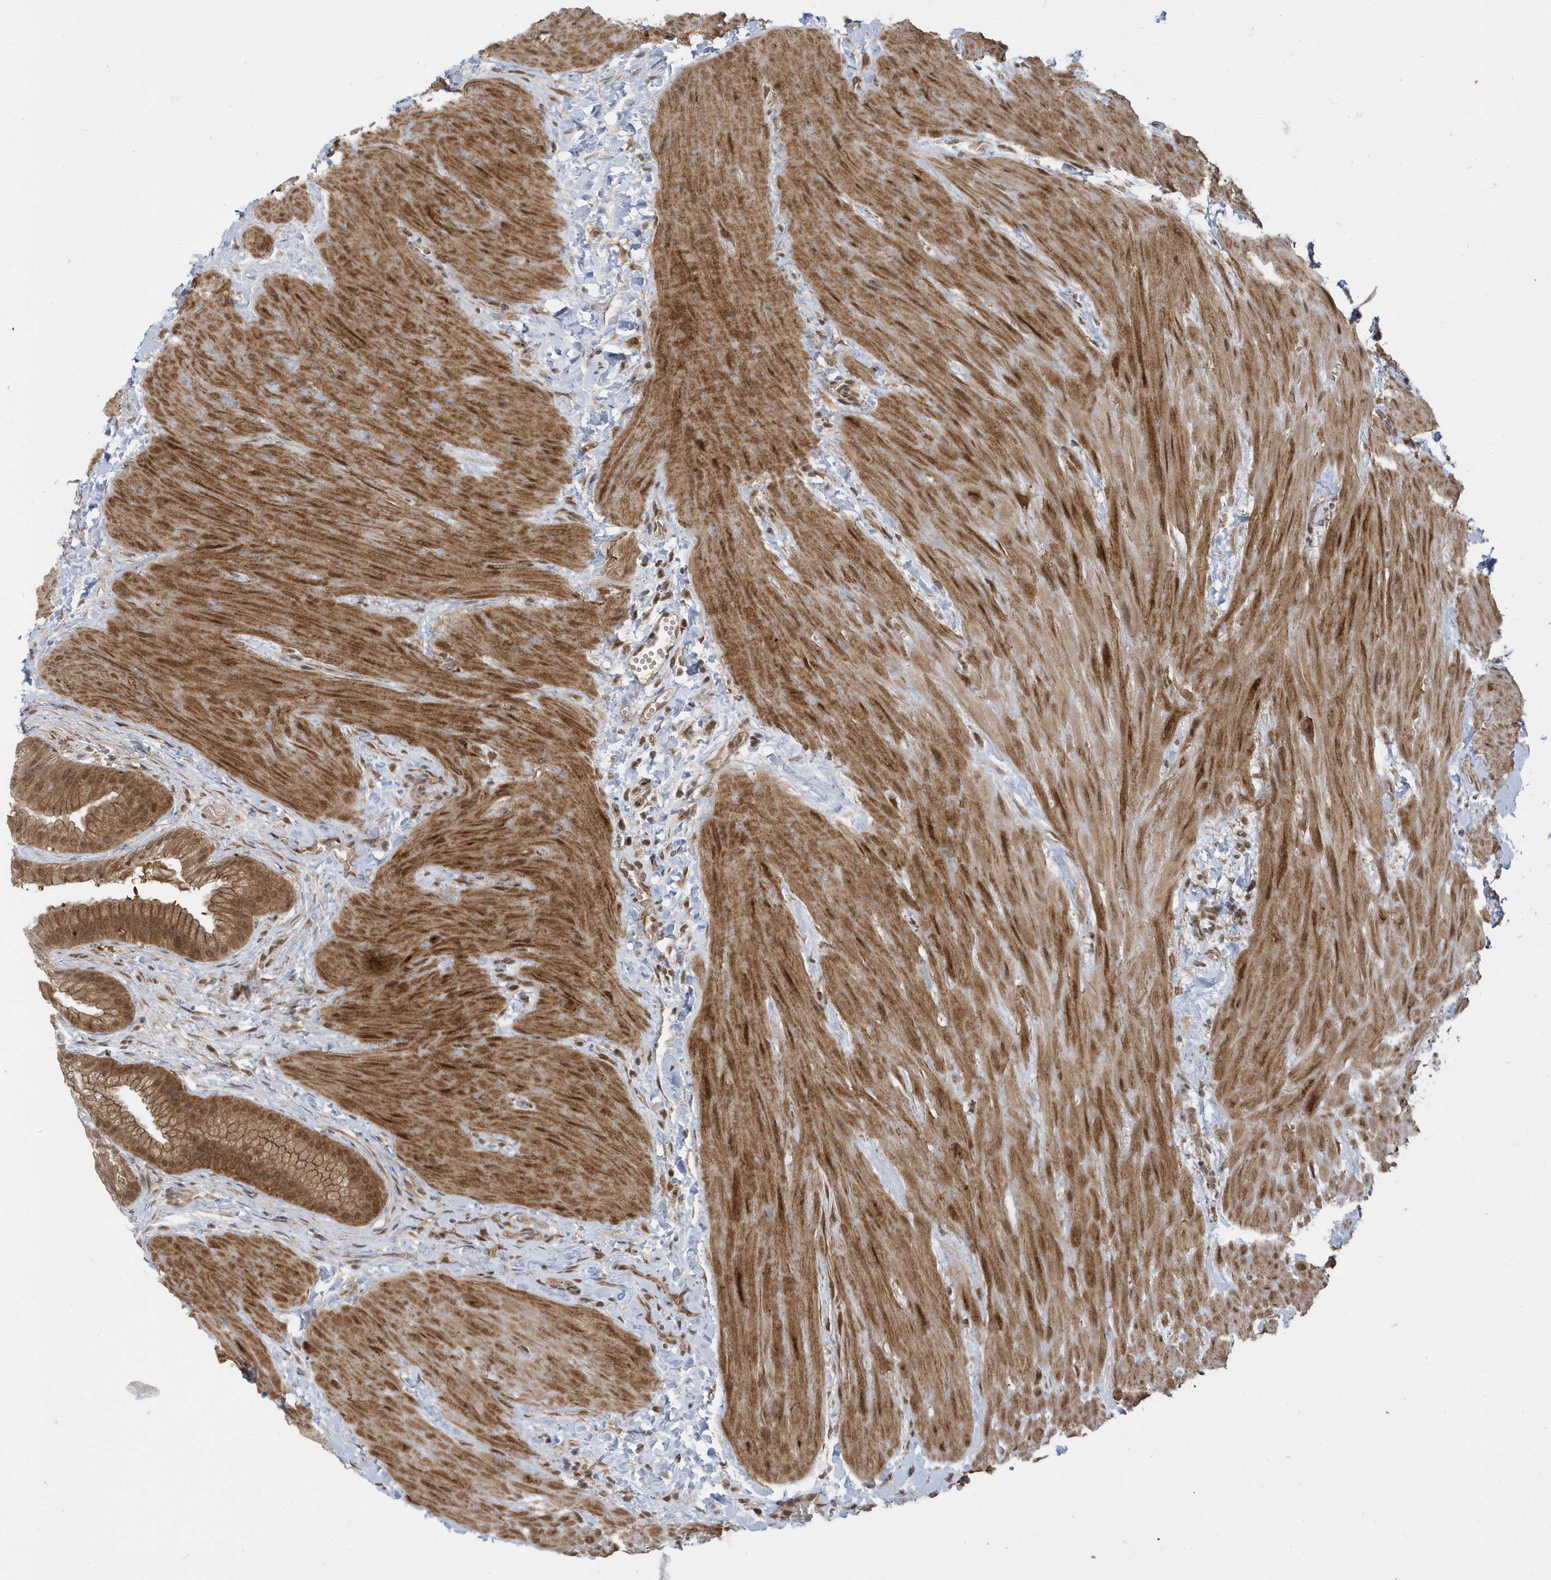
{"staining": {"intensity": "moderate", "quantity": ">75%", "location": "cytoplasmic/membranous,nuclear"}, "tissue": "gallbladder", "cell_type": "Glandular cells", "image_type": "normal", "snomed": [{"axis": "morphology", "description": "Normal tissue, NOS"}, {"axis": "topography", "description": "Gallbladder"}], "caption": "IHC of benign human gallbladder reveals medium levels of moderate cytoplasmic/membranous,nuclear positivity in about >75% of glandular cells.", "gene": "USP53", "patient": {"sex": "male", "age": 55}}